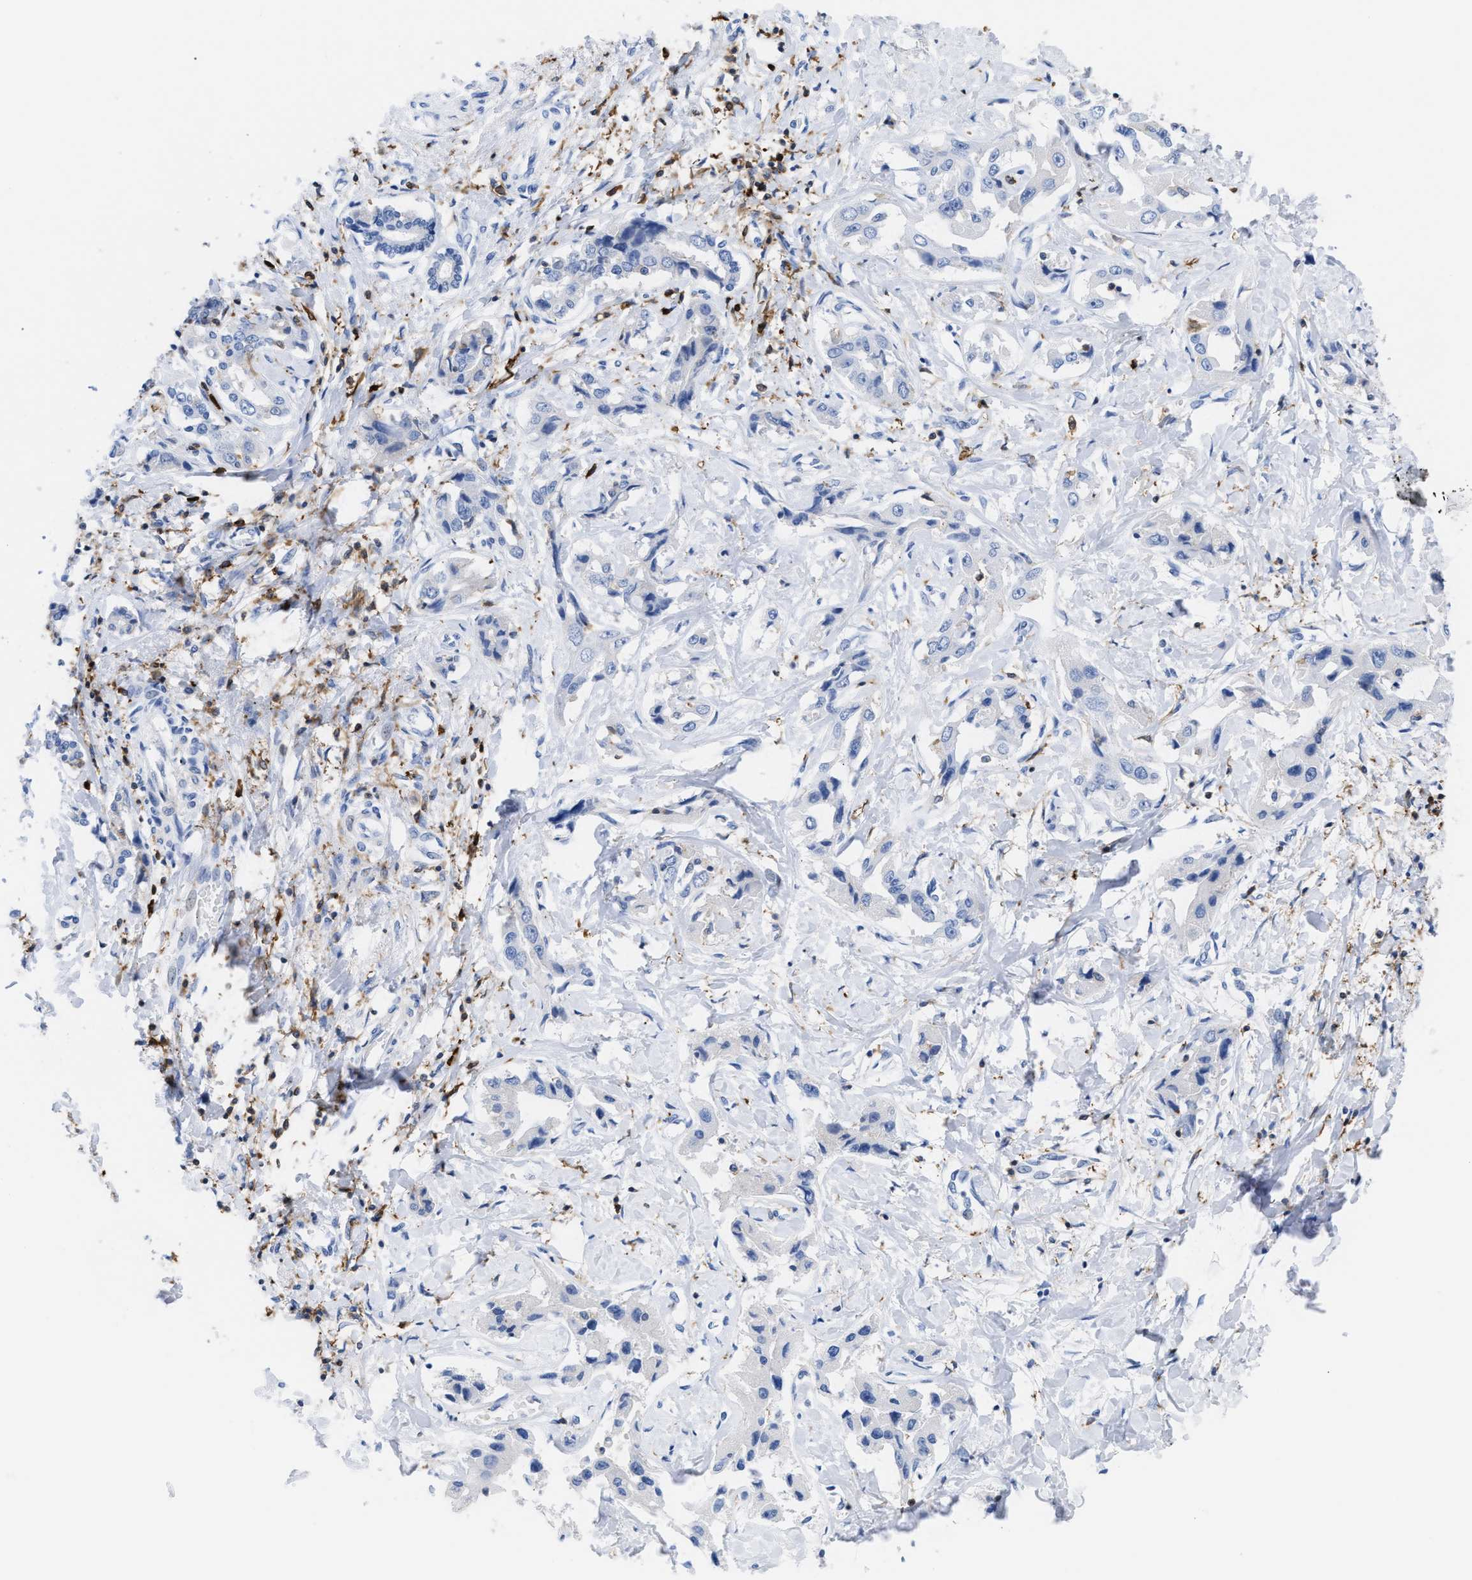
{"staining": {"intensity": "negative", "quantity": "none", "location": "none"}, "tissue": "liver cancer", "cell_type": "Tumor cells", "image_type": "cancer", "snomed": [{"axis": "morphology", "description": "Cholangiocarcinoma"}, {"axis": "topography", "description": "Liver"}], "caption": "This photomicrograph is of liver cholangiocarcinoma stained with immunohistochemistry (IHC) to label a protein in brown with the nuclei are counter-stained blue. There is no expression in tumor cells.", "gene": "LCP1", "patient": {"sex": "male", "age": 59}}